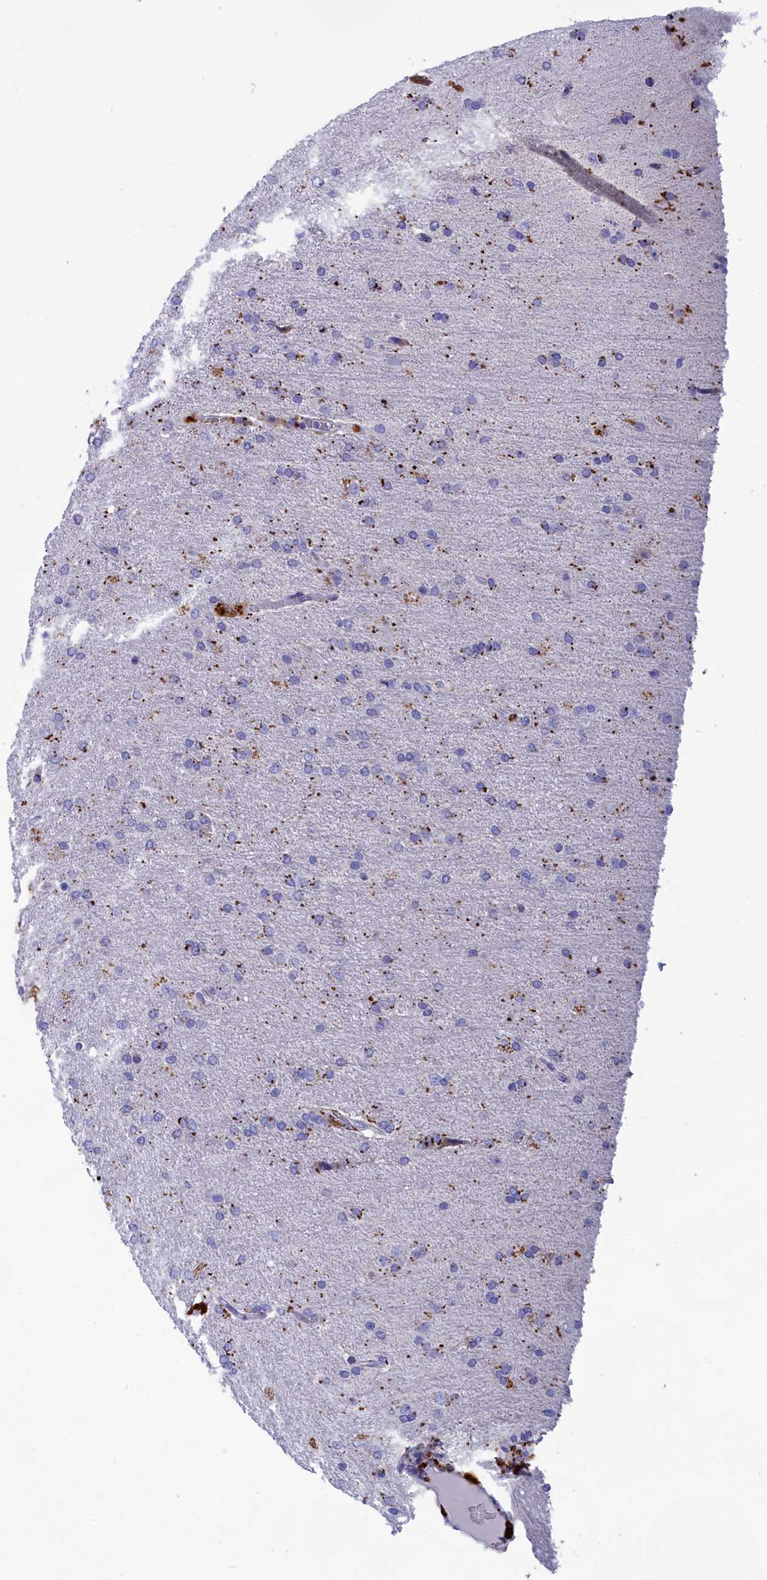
{"staining": {"intensity": "weak", "quantity": "<25%", "location": "cytoplasmic/membranous"}, "tissue": "glioma", "cell_type": "Tumor cells", "image_type": "cancer", "snomed": [{"axis": "morphology", "description": "Glioma, malignant, High grade"}, {"axis": "topography", "description": "Brain"}], "caption": "Immunohistochemistry of human malignant glioma (high-grade) demonstrates no staining in tumor cells. The staining was performed using DAB to visualize the protein expression in brown, while the nuclei were stained in blue with hematoxylin (Magnification: 20x).", "gene": "WDR6", "patient": {"sex": "male", "age": 72}}